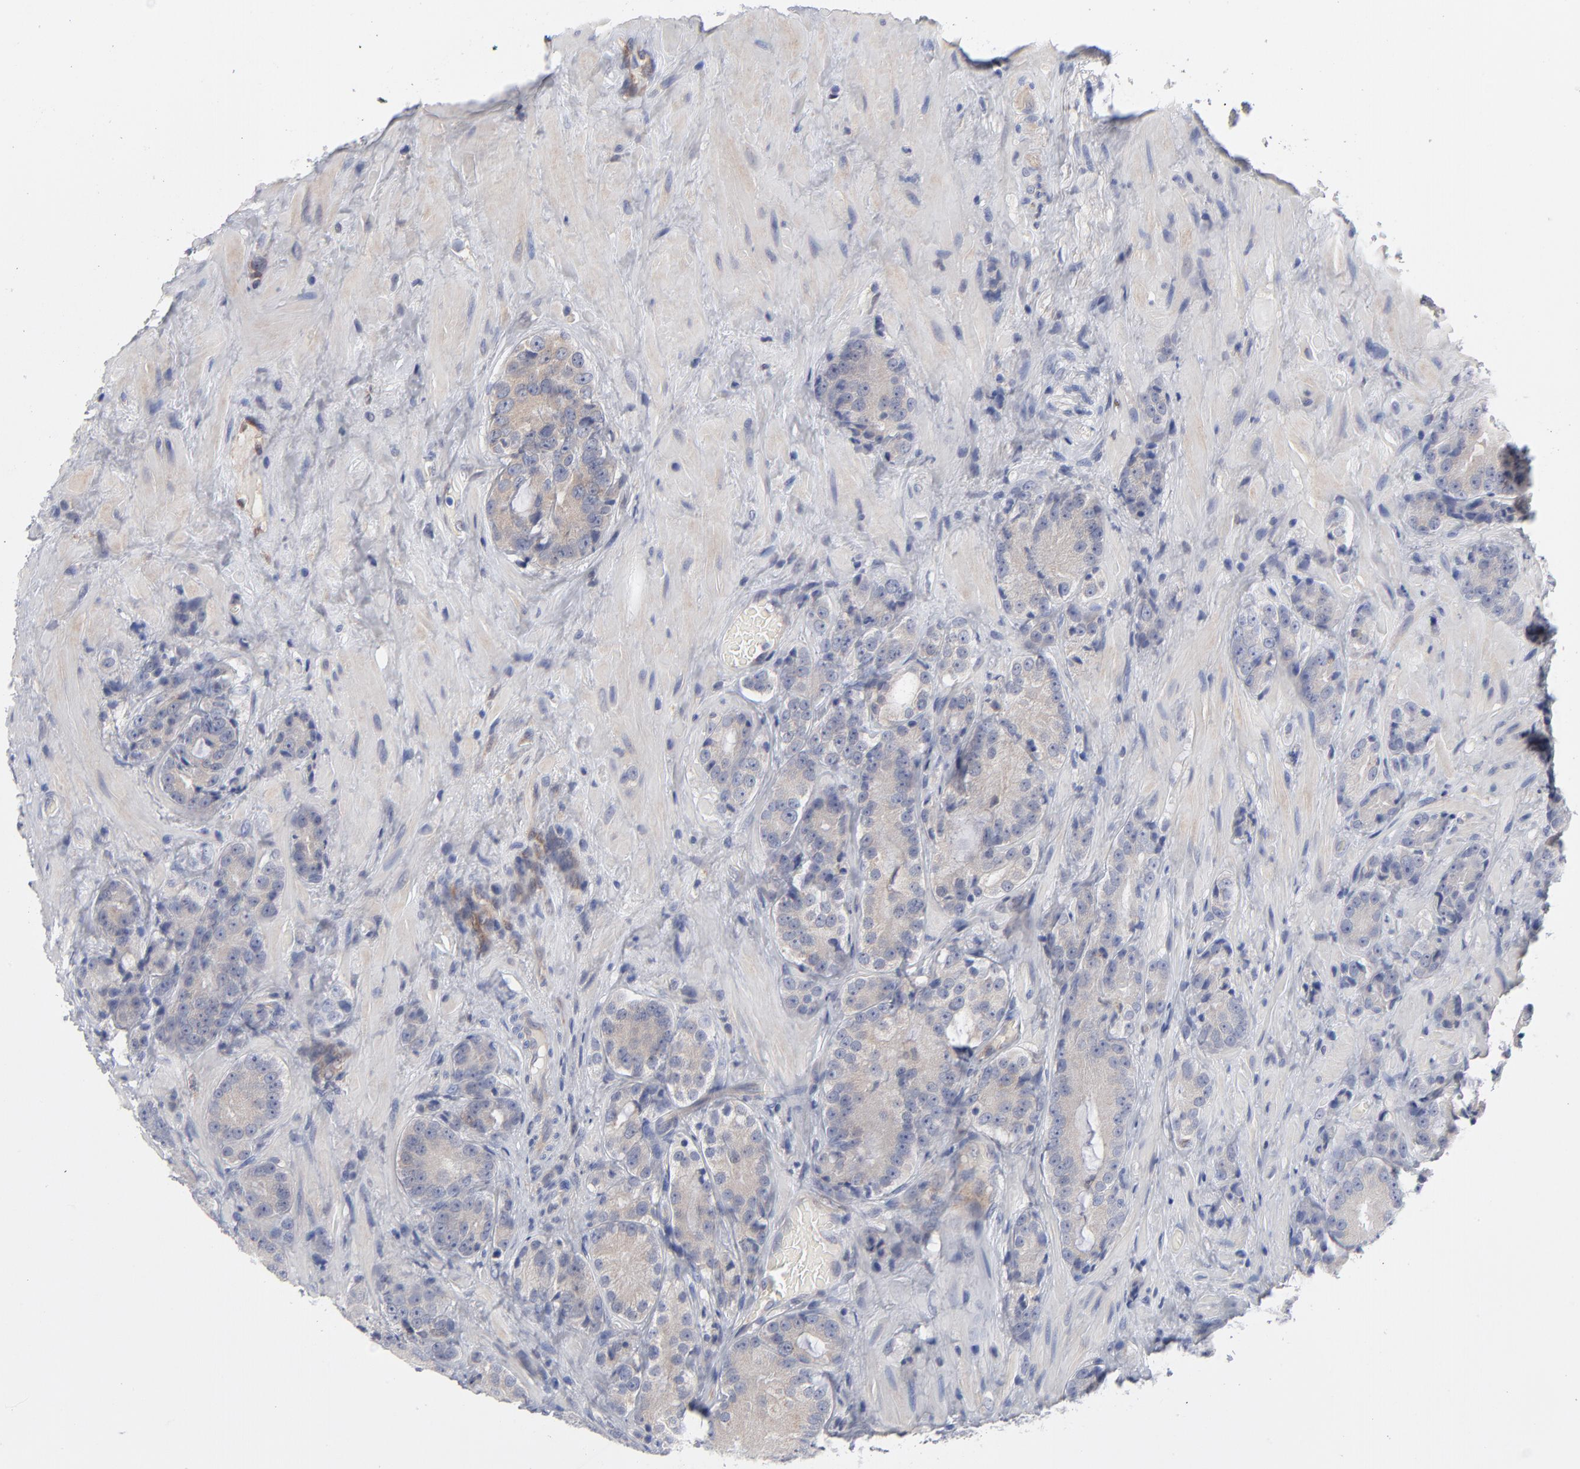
{"staining": {"intensity": "weak", "quantity": "25%-75%", "location": "cytoplasmic/membranous"}, "tissue": "prostate cancer", "cell_type": "Tumor cells", "image_type": "cancer", "snomed": [{"axis": "morphology", "description": "Adenocarcinoma, High grade"}, {"axis": "topography", "description": "Prostate"}], "caption": "A low amount of weak cytoplasmic/membranous staining is appreciated in about 25%-75% of tumor cells in adenocarcinoma (high-grade) (prostate) tissue.", "gene": "ARRB1", "patient": {"sex": "male", "age": 70}}